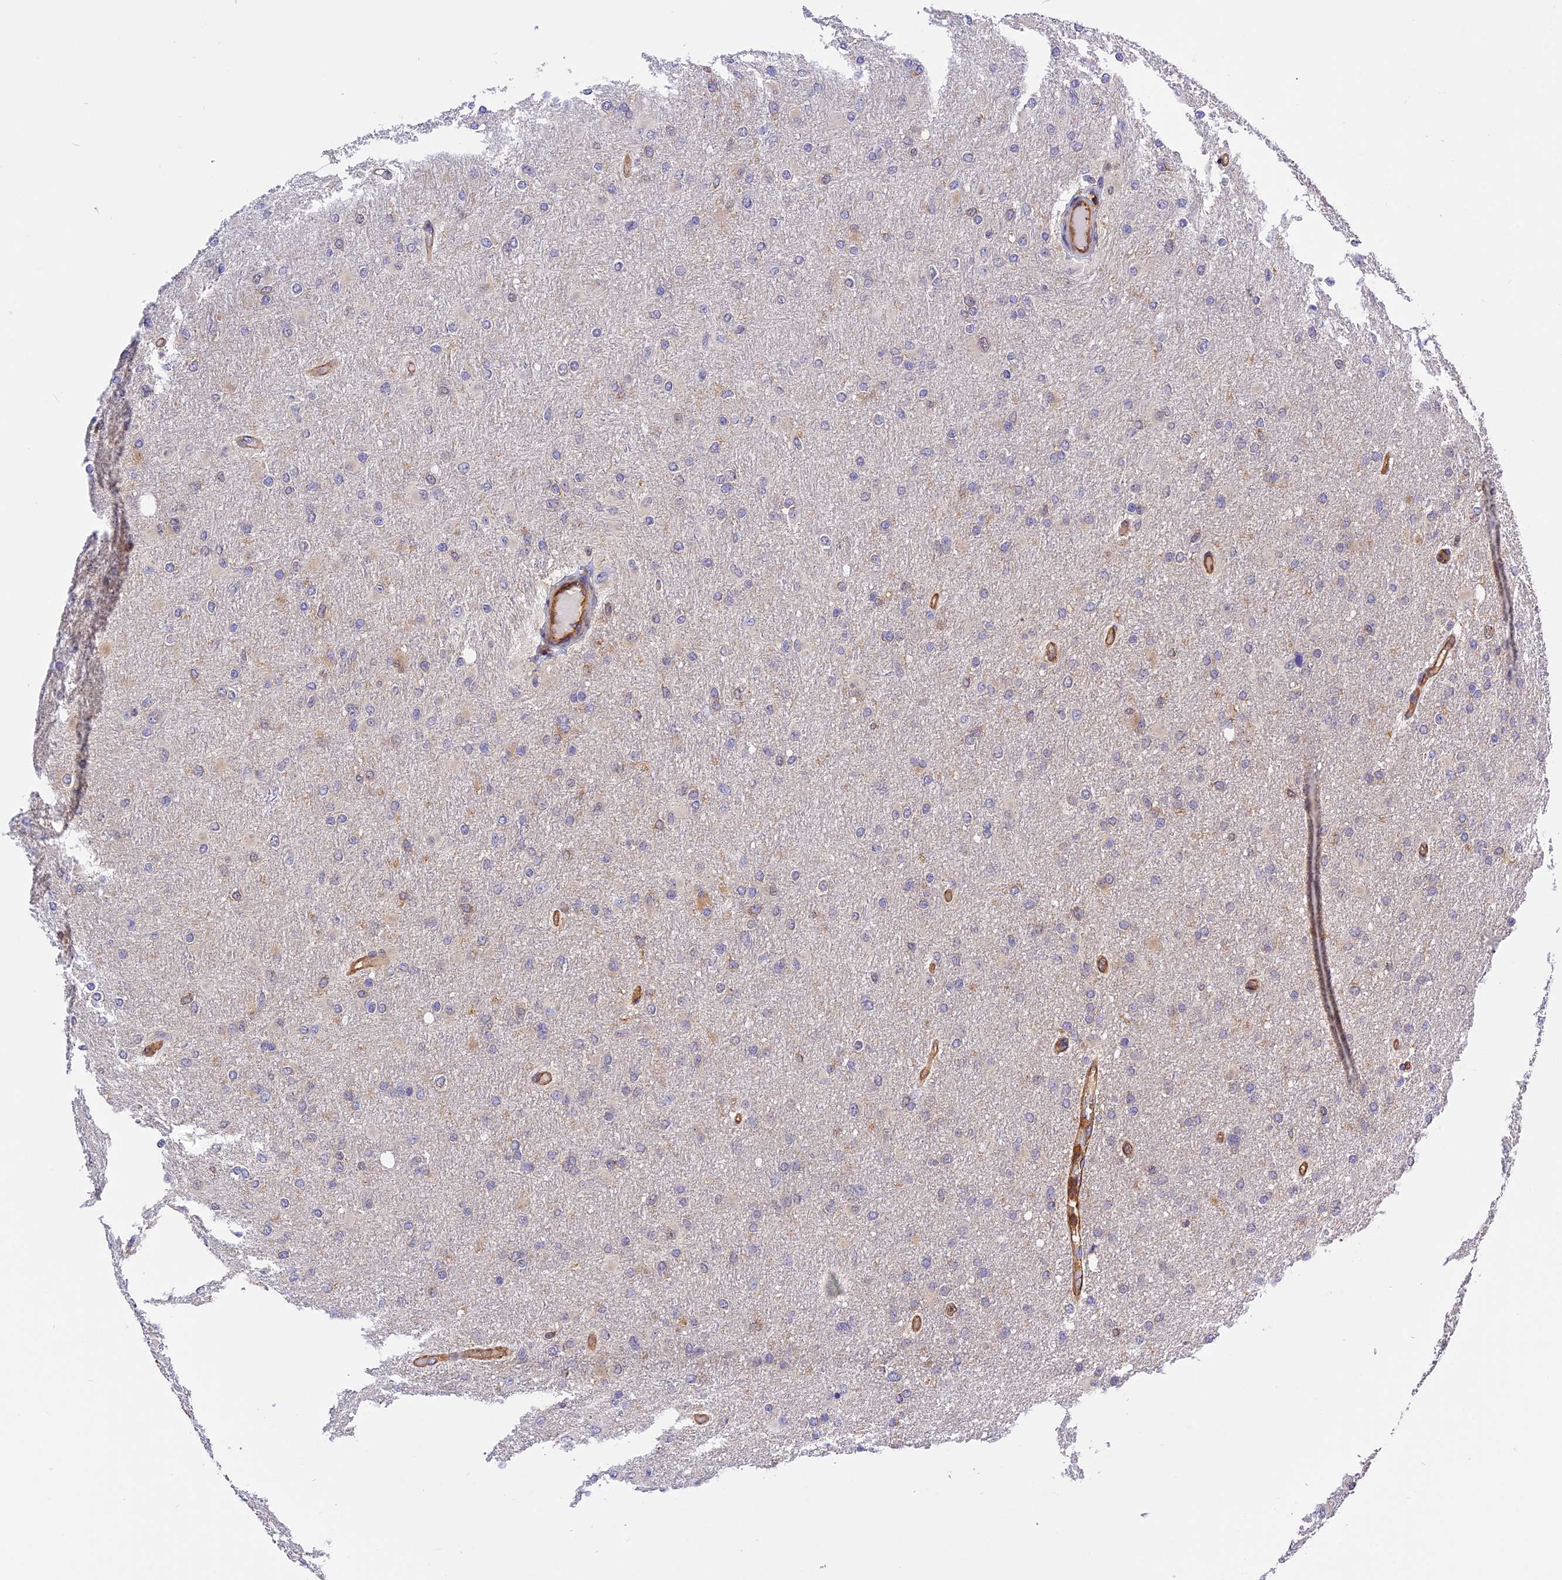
{"staining": {"intensity": "negative", "quantity": "none", "location": "none"}, "tissue": "glioma", "cell_type": "Tumor cells", "image_type": "cancer", "snomed": [{"axis": "morphology", "description": "Glioma, malignant, High grade"}, {"axis": "topography", "description": "Cerebral cortex"}], "caption": "Immunohistochemical staining of glioma exhibits no significant positivity in tumor cells. Nuclei are stained in blue.", "gene": "C5orf22", "patient": {"sex": "female", "age": 36}}